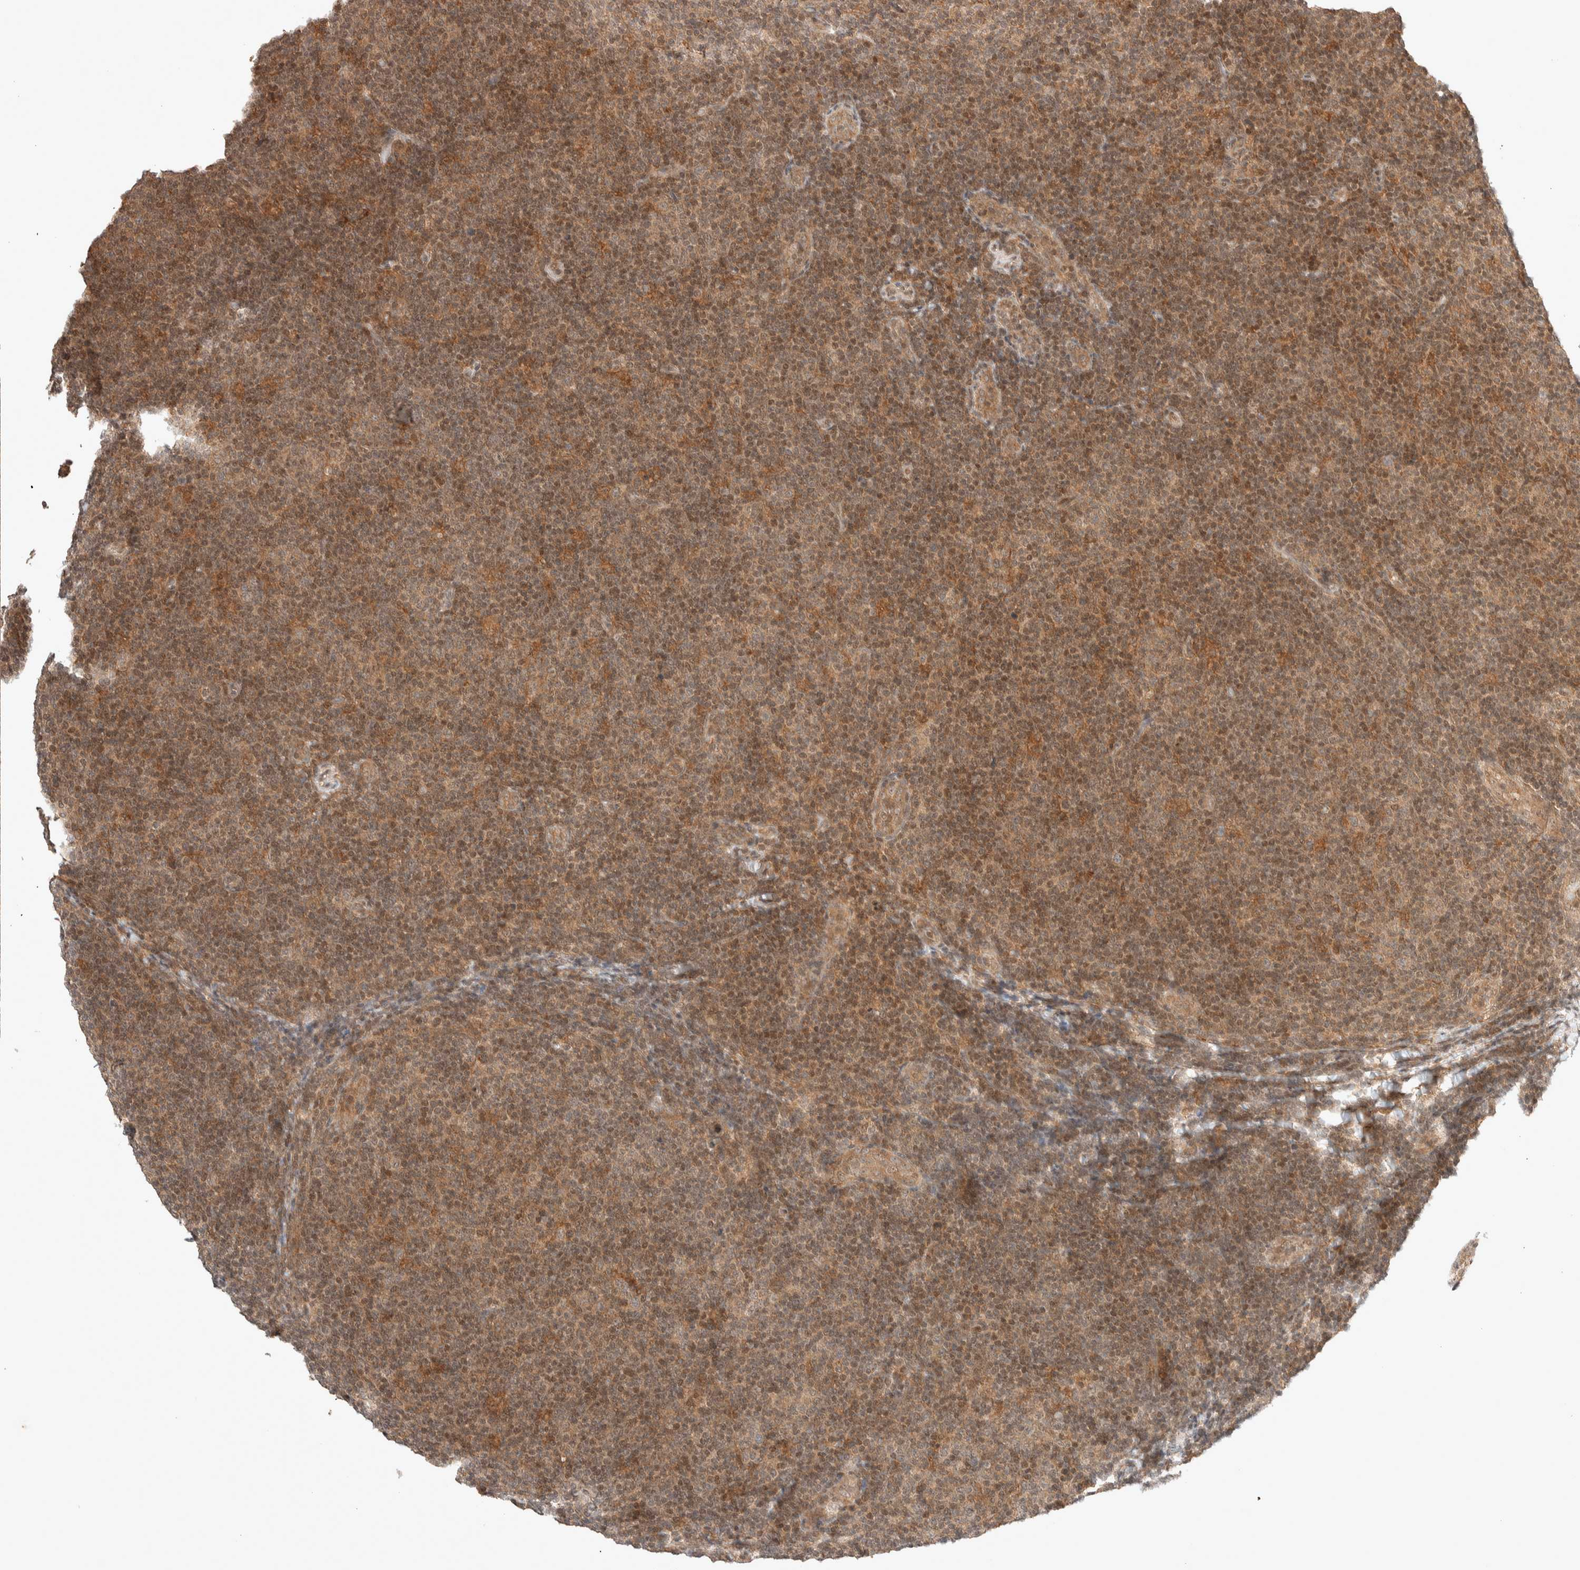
{"staining": {"intensity": "moderate", "quantity": "25%-75%", "location": "nuclear"}, "tissue": "lymphoma", "cell_type": "Tumor cells", "image_type": "cancer", "snomed": [{"axis": "morphology", "description": "Malignant lymphoma, non-Hodgkin's type, Low grade"}, {"axis": "topography", "description": "Lymph node"}], "caption": "Low-grade malignant lymphoma, non-Hodgkin's type stained for a protein (brown) shows moderate nuclear positive positivity in approximately 25%-75% of tumor cells.", "gene": "THRA", "patient": {"sex": "male", "age": 83}}